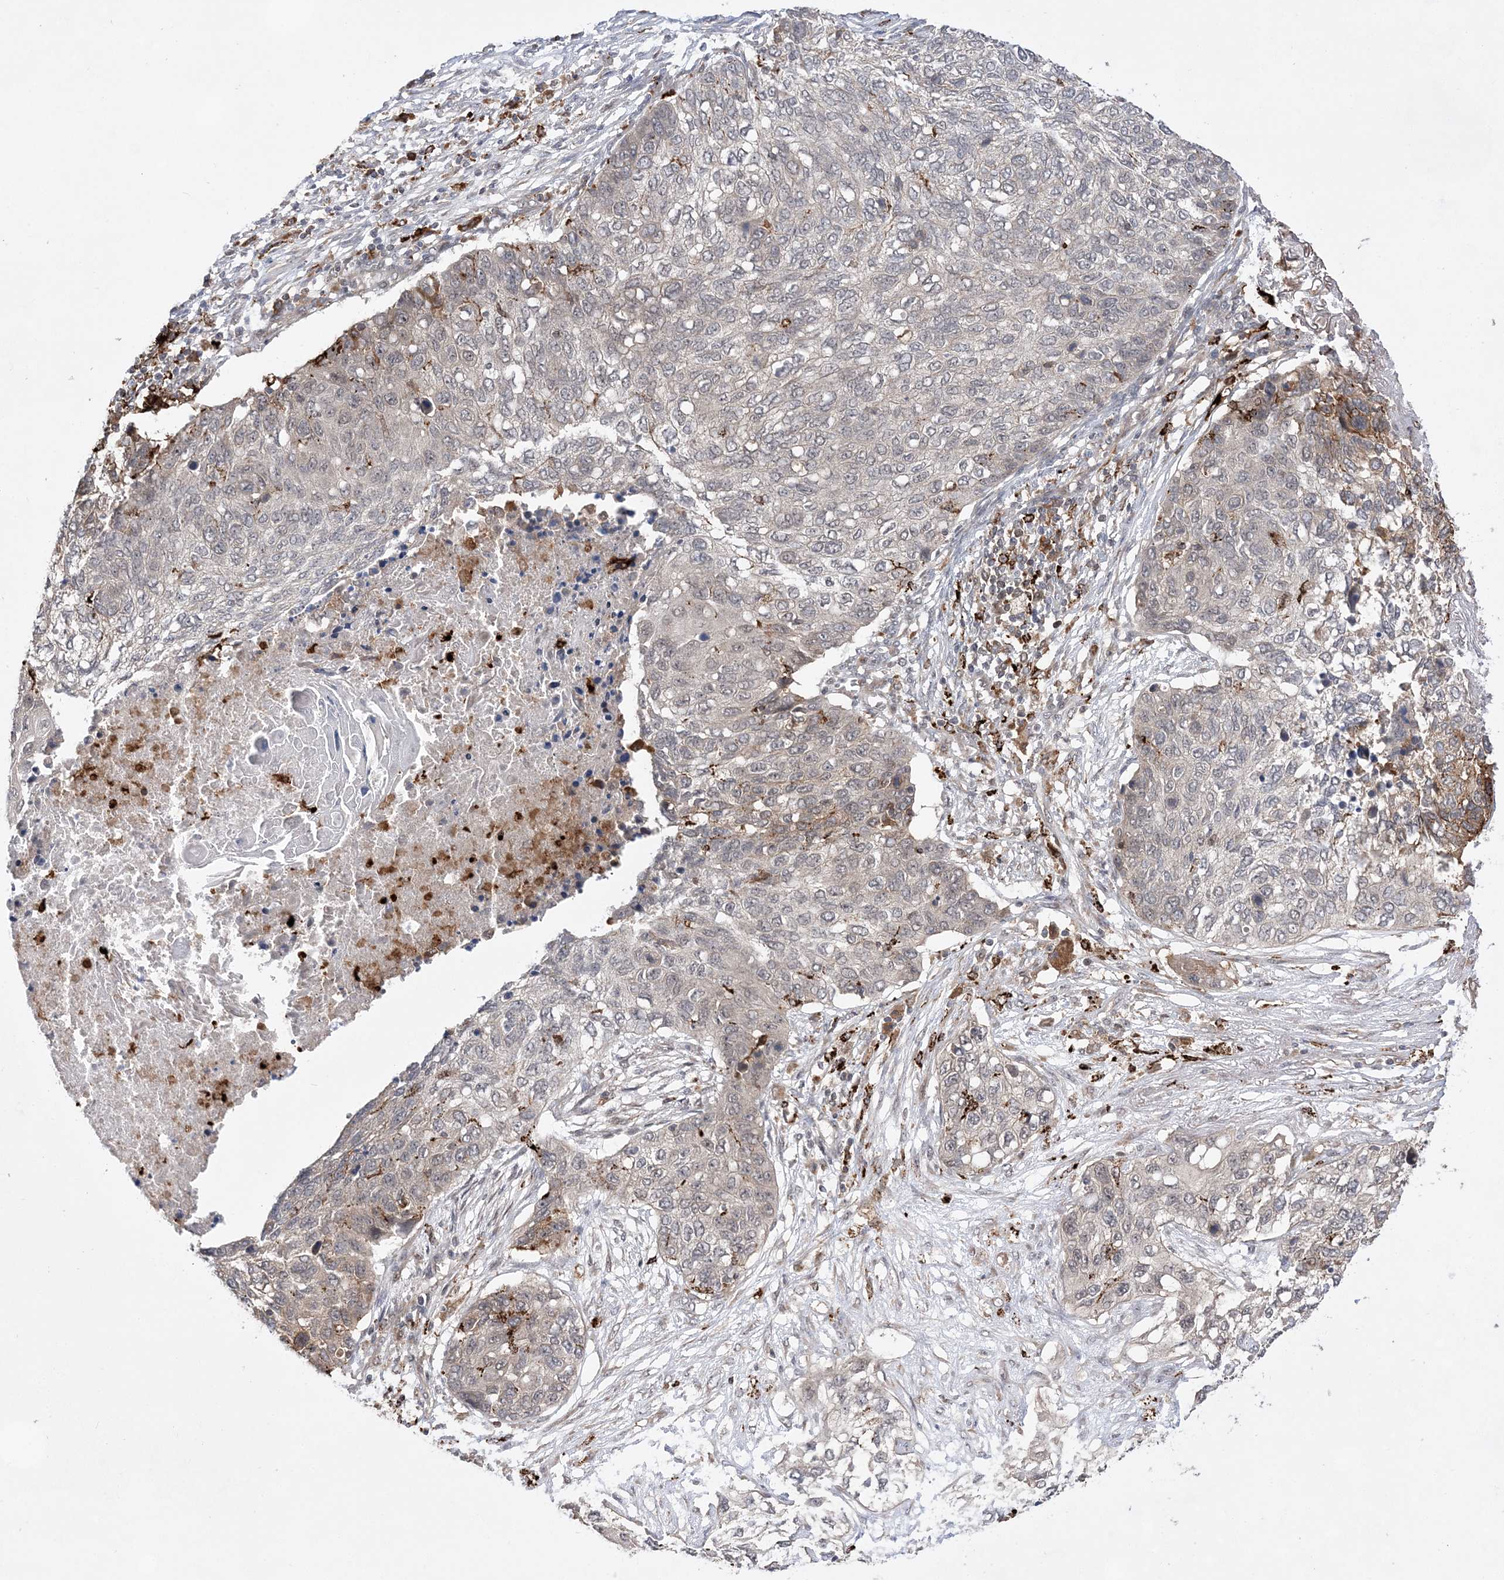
{"staining": {"intensity": "weak", "quantity": "<25%", "location": "cytoplasmic/membranous"}, "tissue": "lung cancer", "cell_type": "Tumor cells", "image_type": "cancer", "snomed": [{"axis": "morphology", "description": "Squamous cell carcinoma, NOS"}, {"axis": "topography", "description": "Lung"}], "caption": "Lung cancer (squamous cell carcinoma) was stained to show a protein in brown. There is no significant staining in tumor cells. (Brightfield microscopy of DAB immunohistochemistry (IHC) at high magnification).", "gene": "ANAPC15", "patient": {"sex": "female", "age": 63}}